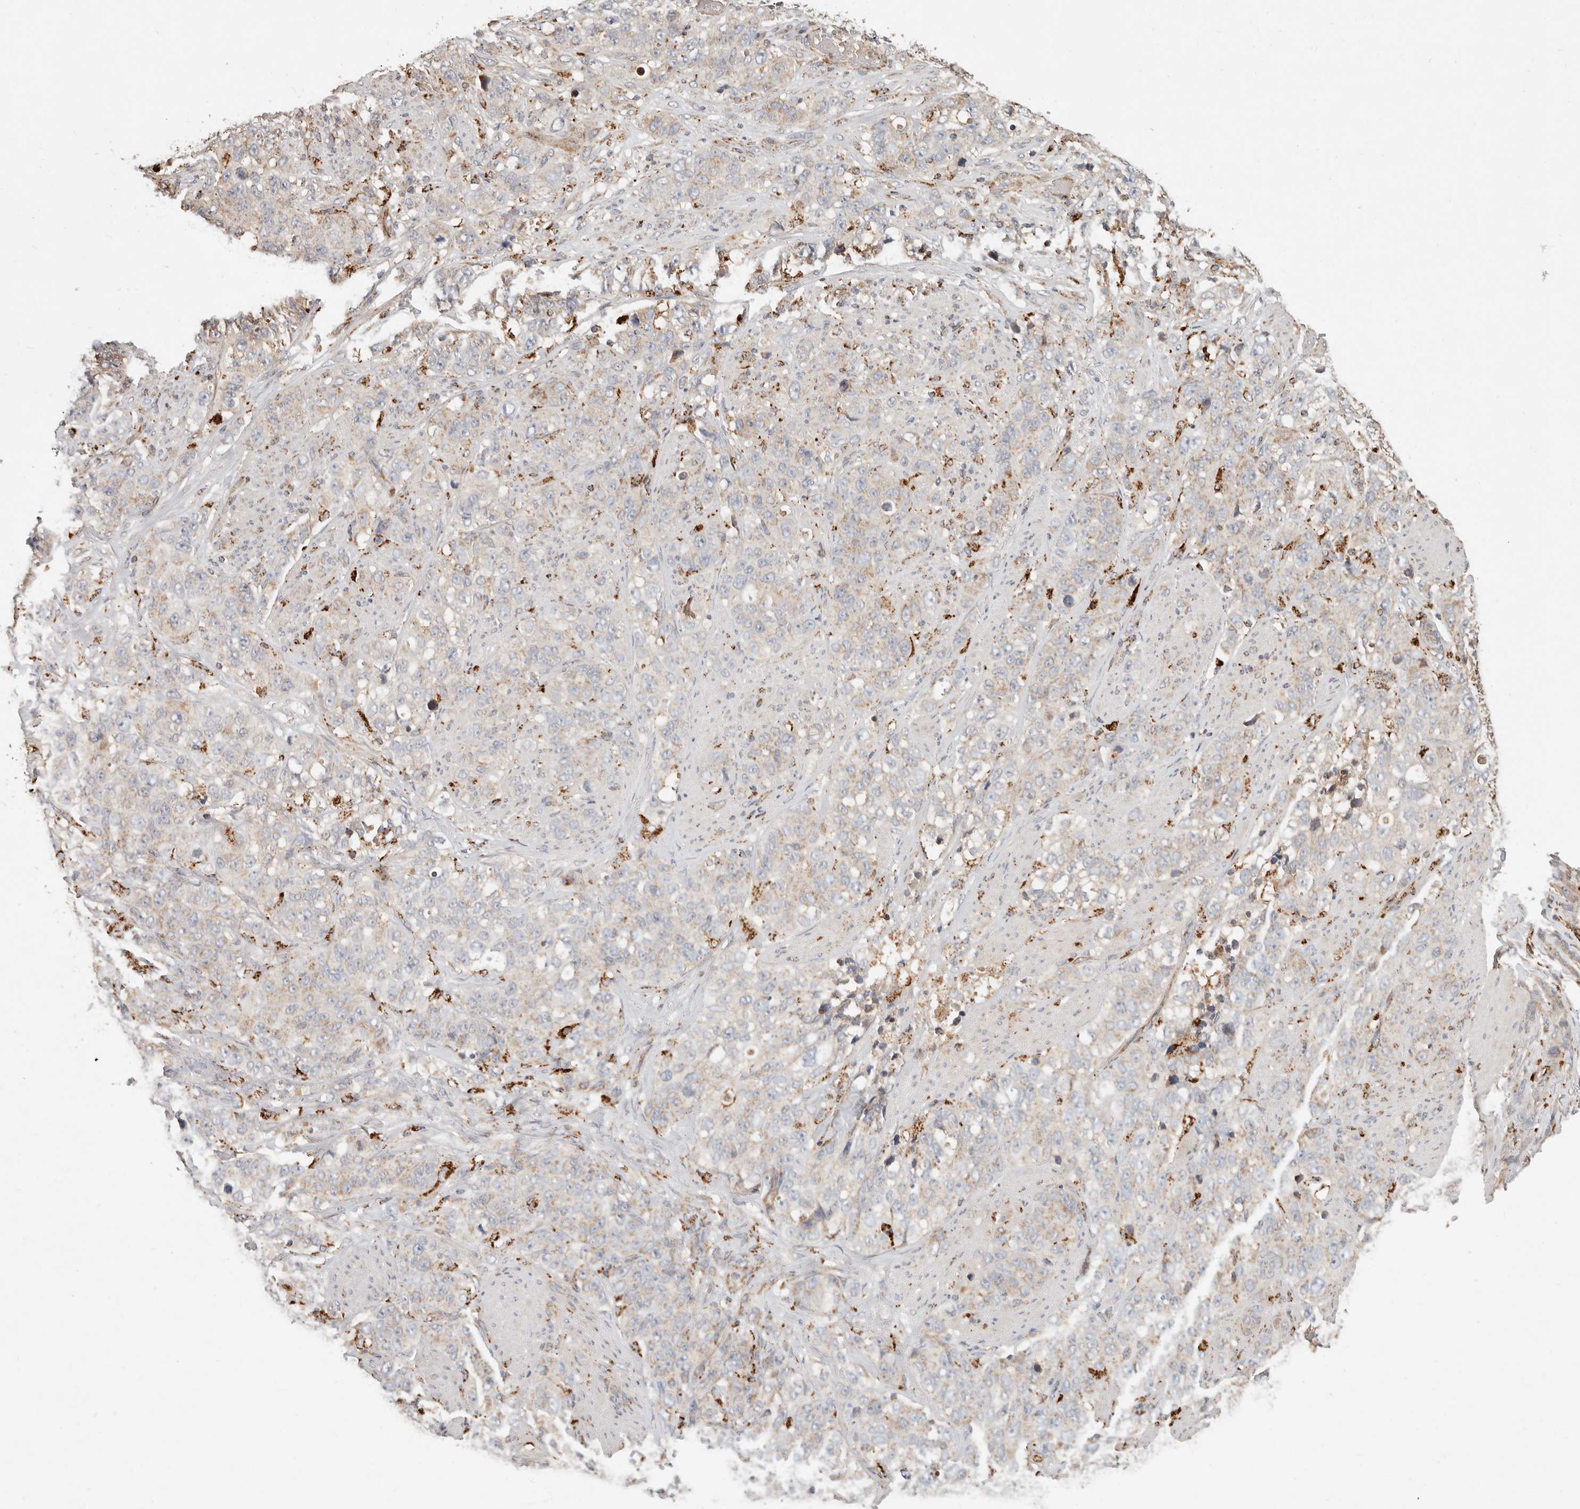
{"staining": {"intensity": "weak", "quantity": "<25%", "location": "cytoplasmic/membranous"}, "tissue": "stomach cancer", "cell_type": "Tumor cells", "image_type": "cancer", "snomed": [{"axis": "morphology", "description": "Adenocarcinoma, NOS"}, {"axis": "topography", "description": "Stomach"}], "caption": "Immunohistochemistry (IHC) of human adenocarcinoma (stomach) demonstrates no expression in tumor cells.", "gene": "ARHGEF10L", "patient": {"sex": "male", "age": 48}}